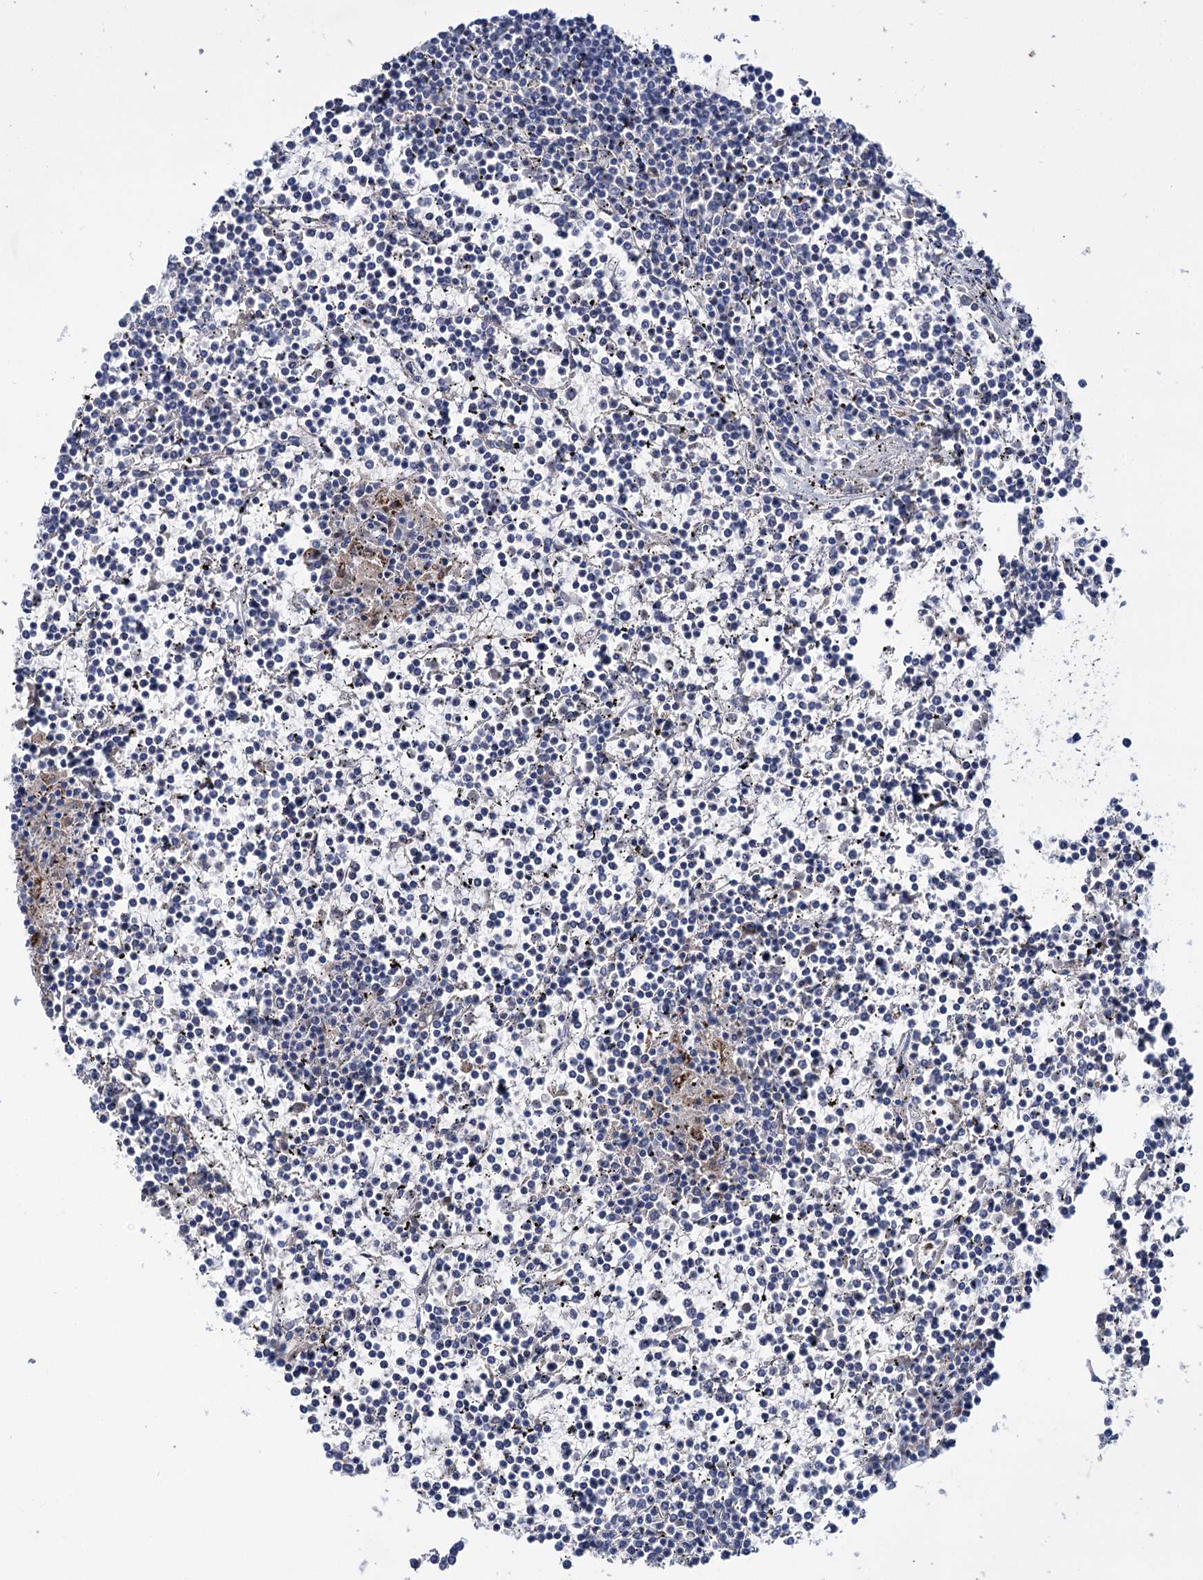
{"staining": {"intensity": "negative", "quantity": "none", "location": "none"}, "tissue": "lymphoma", "cell_type": "Tumor cells", "image_type": "cancer", "snomed": [{"axis": "morphology", "description": "Malignant lymphoma, non-Hodgkin's type, Low grade"}, {"axis": "topography", "description": "Spleen"}], "caption": "Immunohistochemistry histopathology image of human low-grade malignant lymphoma, non-Hodgkin's type stained for a protein (brown), which demonstrates no staining in tumor cells.", "gene": "PPP1R32", "patient": {"sex": "female", "age": 19}}